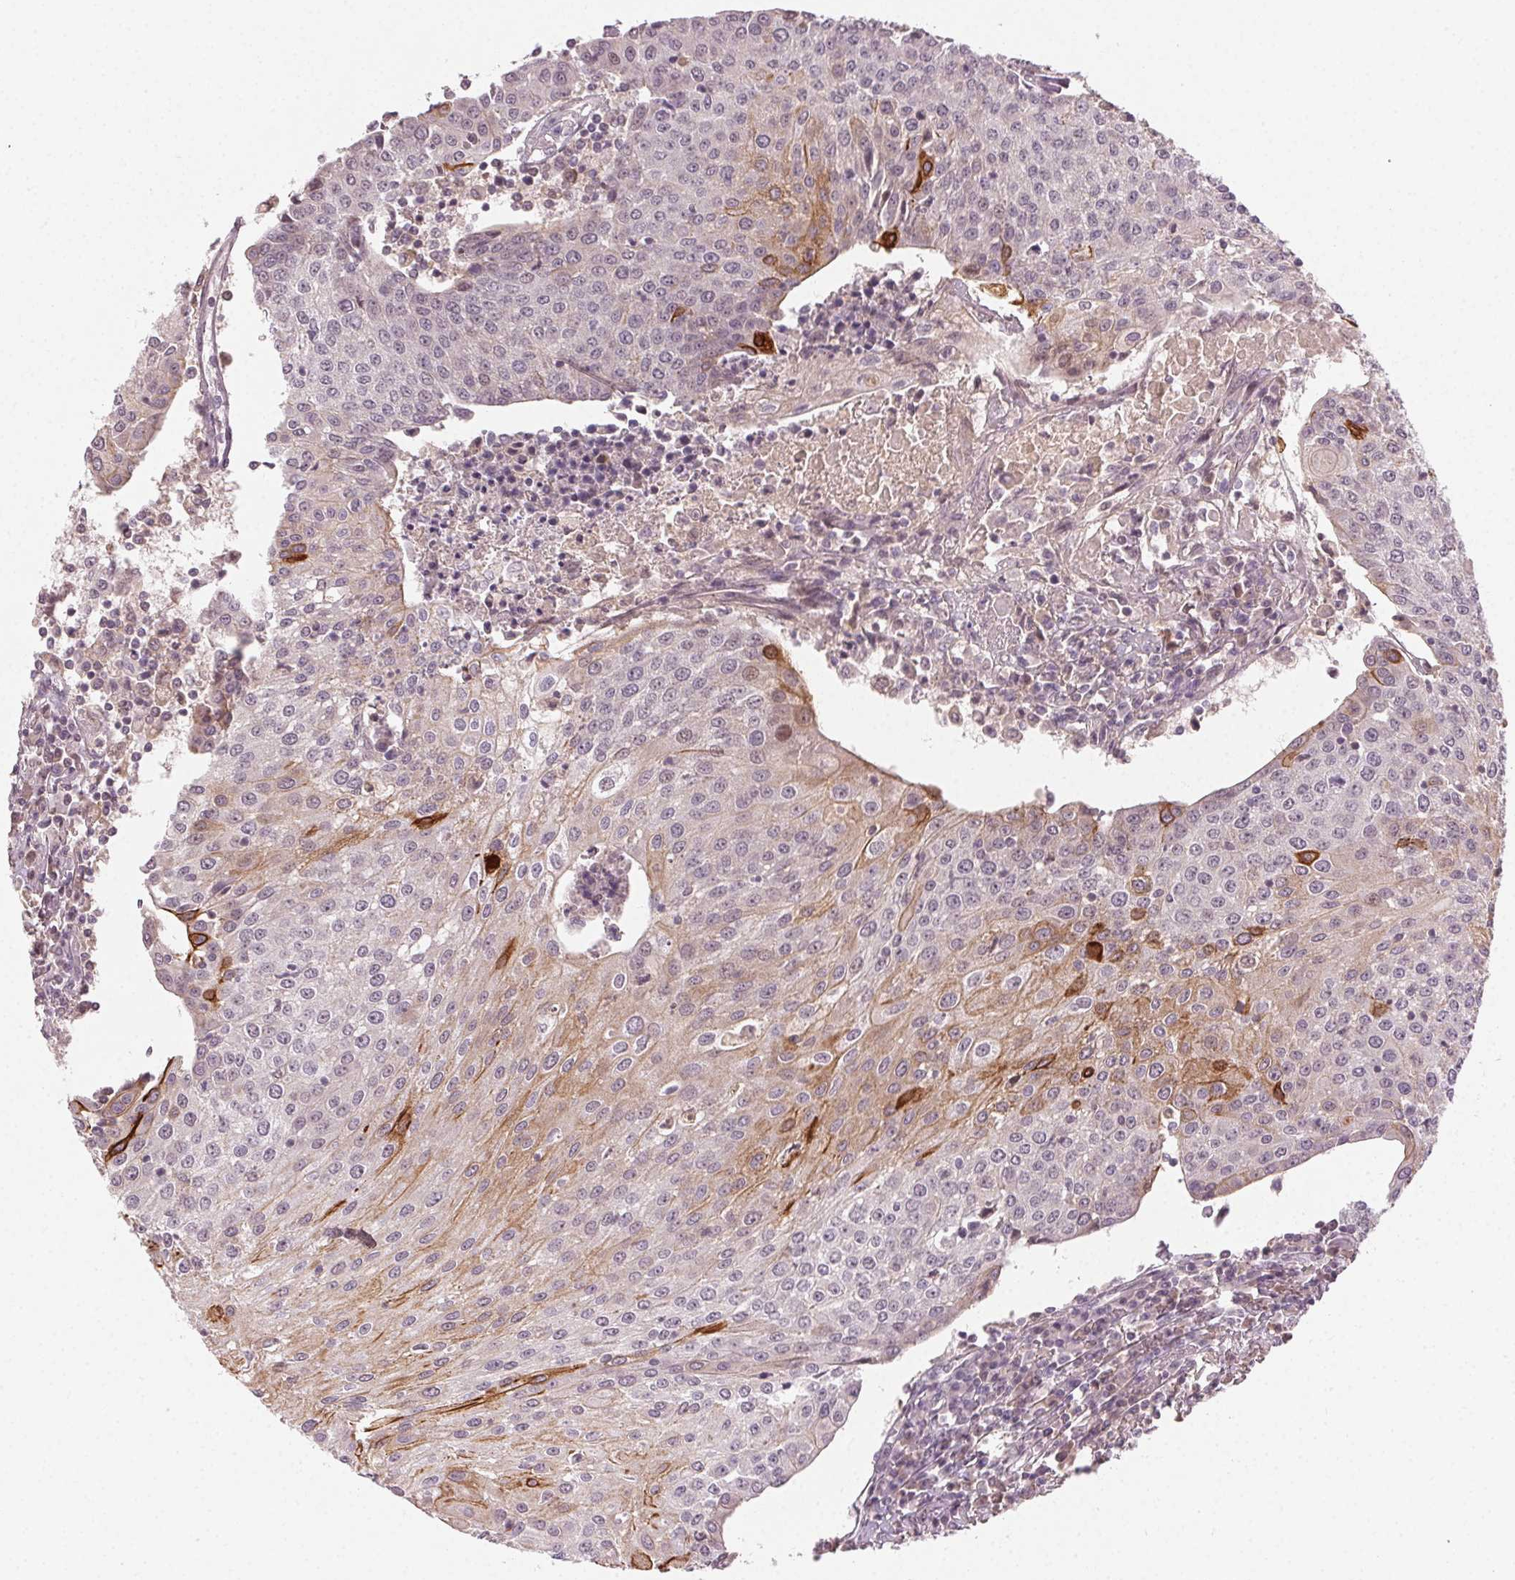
{"staining": {"intensity": "strong", "quantity": "<25%", "location": "cytoplasmic/membranous"}, "tissue": "urothelial cancer", "cell_type": "Tumor cells", "image_type": "cancer", "snomed": [{"axis": "morphology", "description": "Urothelial carcinoma, High grade"}, {"axis": "topography", "description": "Urinary bladder"}], "caption": "Protein expression analysis of urothelial carcinoma (high-grade) shows strong cytoplasmic/membranous staining in approximately <25% of tumor cells. (DAB (3,3'-diaminobenzidine) = brown stain, brightfield microscopy at high magnification).", "gene": "TUB", "patient": {"sex": "female", "age": 85}}